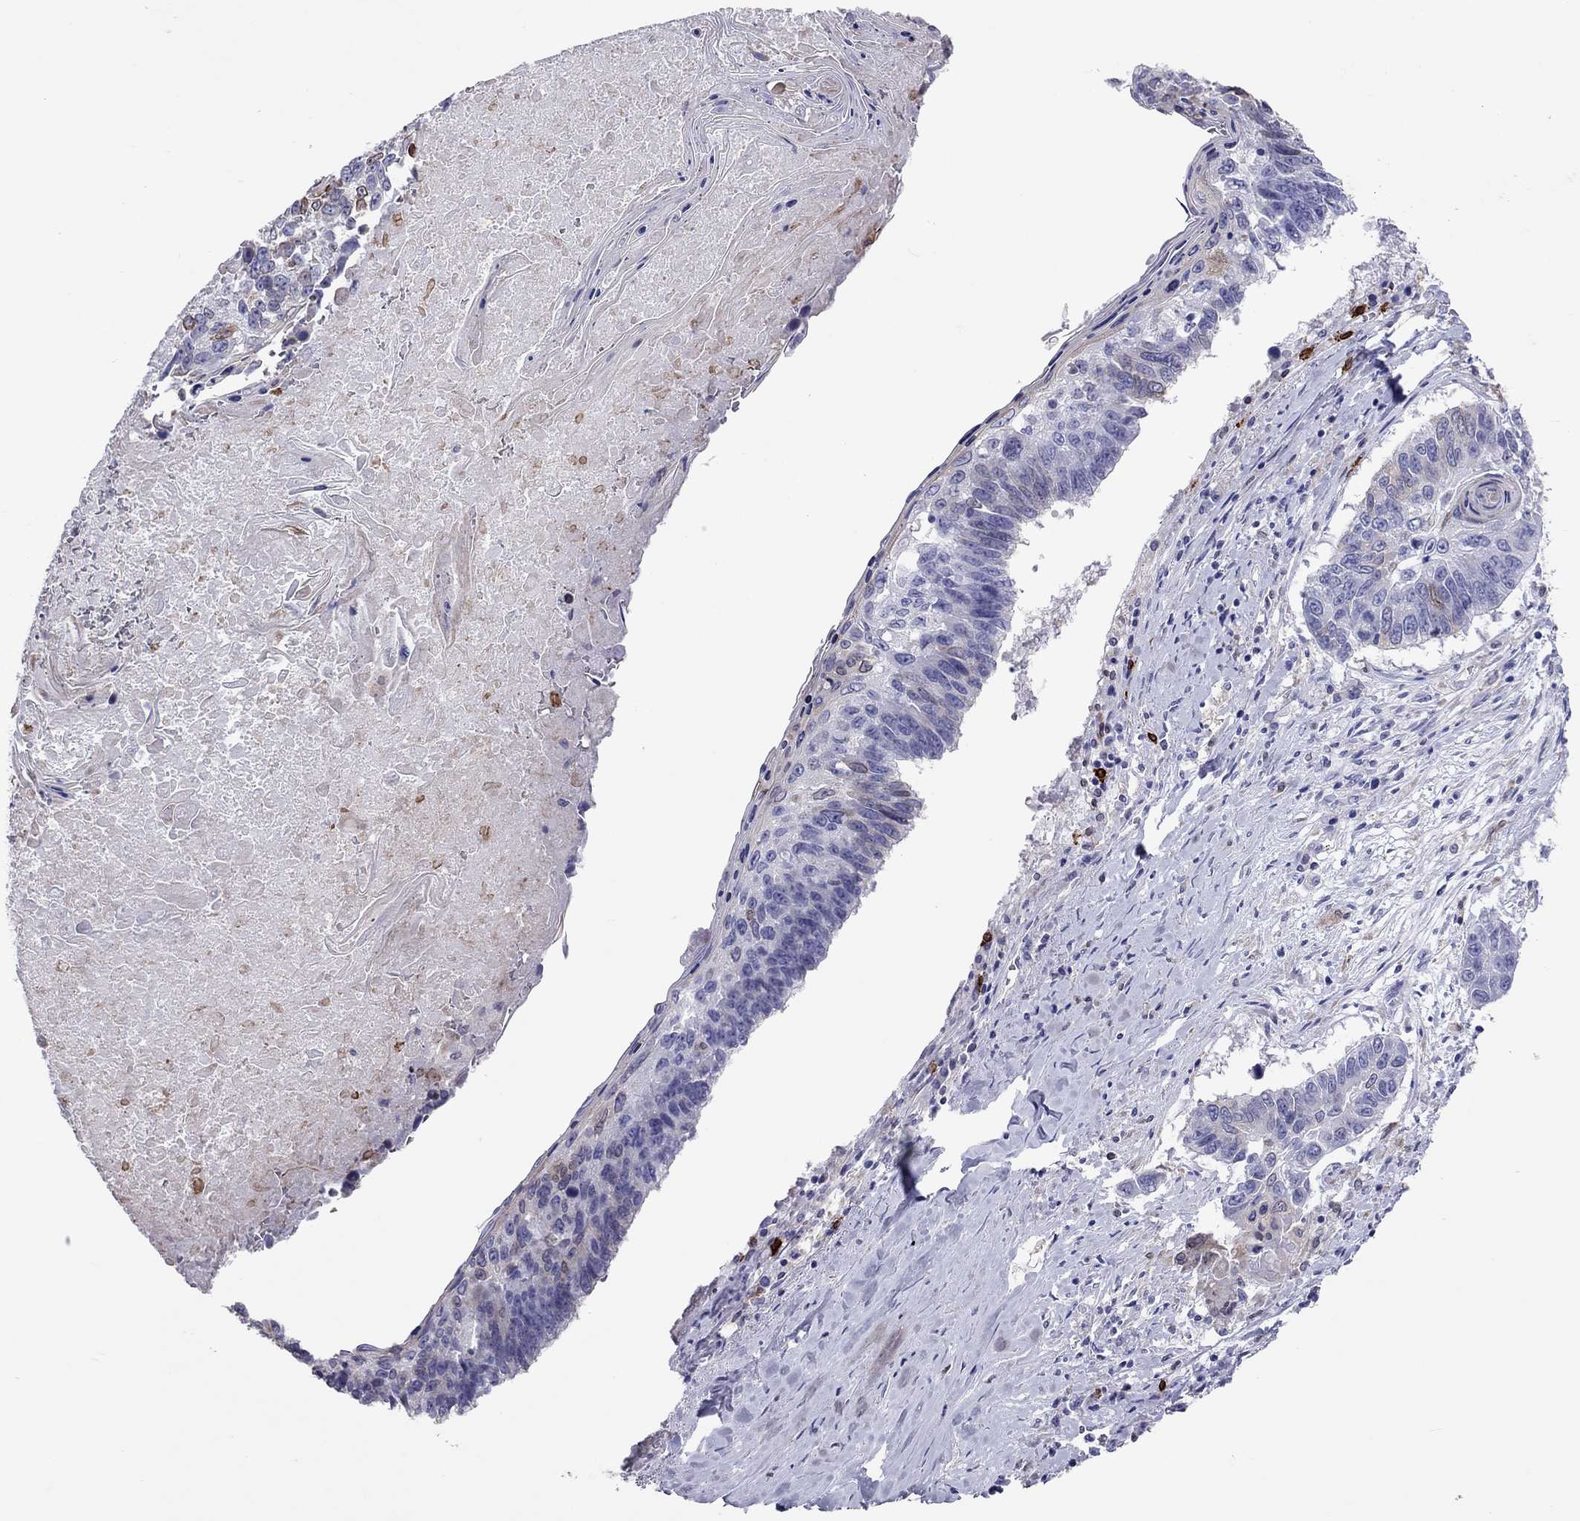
{"staining": {"intensity": "negative", "quantity": "none", "location": "none"}, "tissue": "lung cancer", "cell_type": "Tumor cells", "image_type": "cancer", "snomed": [{"axis": "morphology", "description": "Squamous cell carcinoma, NOS"}, {"axis": "topography", "description": "Lung"}], "caption": "This is an immunohistochemistry (IHC) photomicrograph of human squamous cell carcinoma (lung). There is no expression in tumor cells.", "gene": "ADORA2A", "patient": {"sex": "male", "age": 73}}